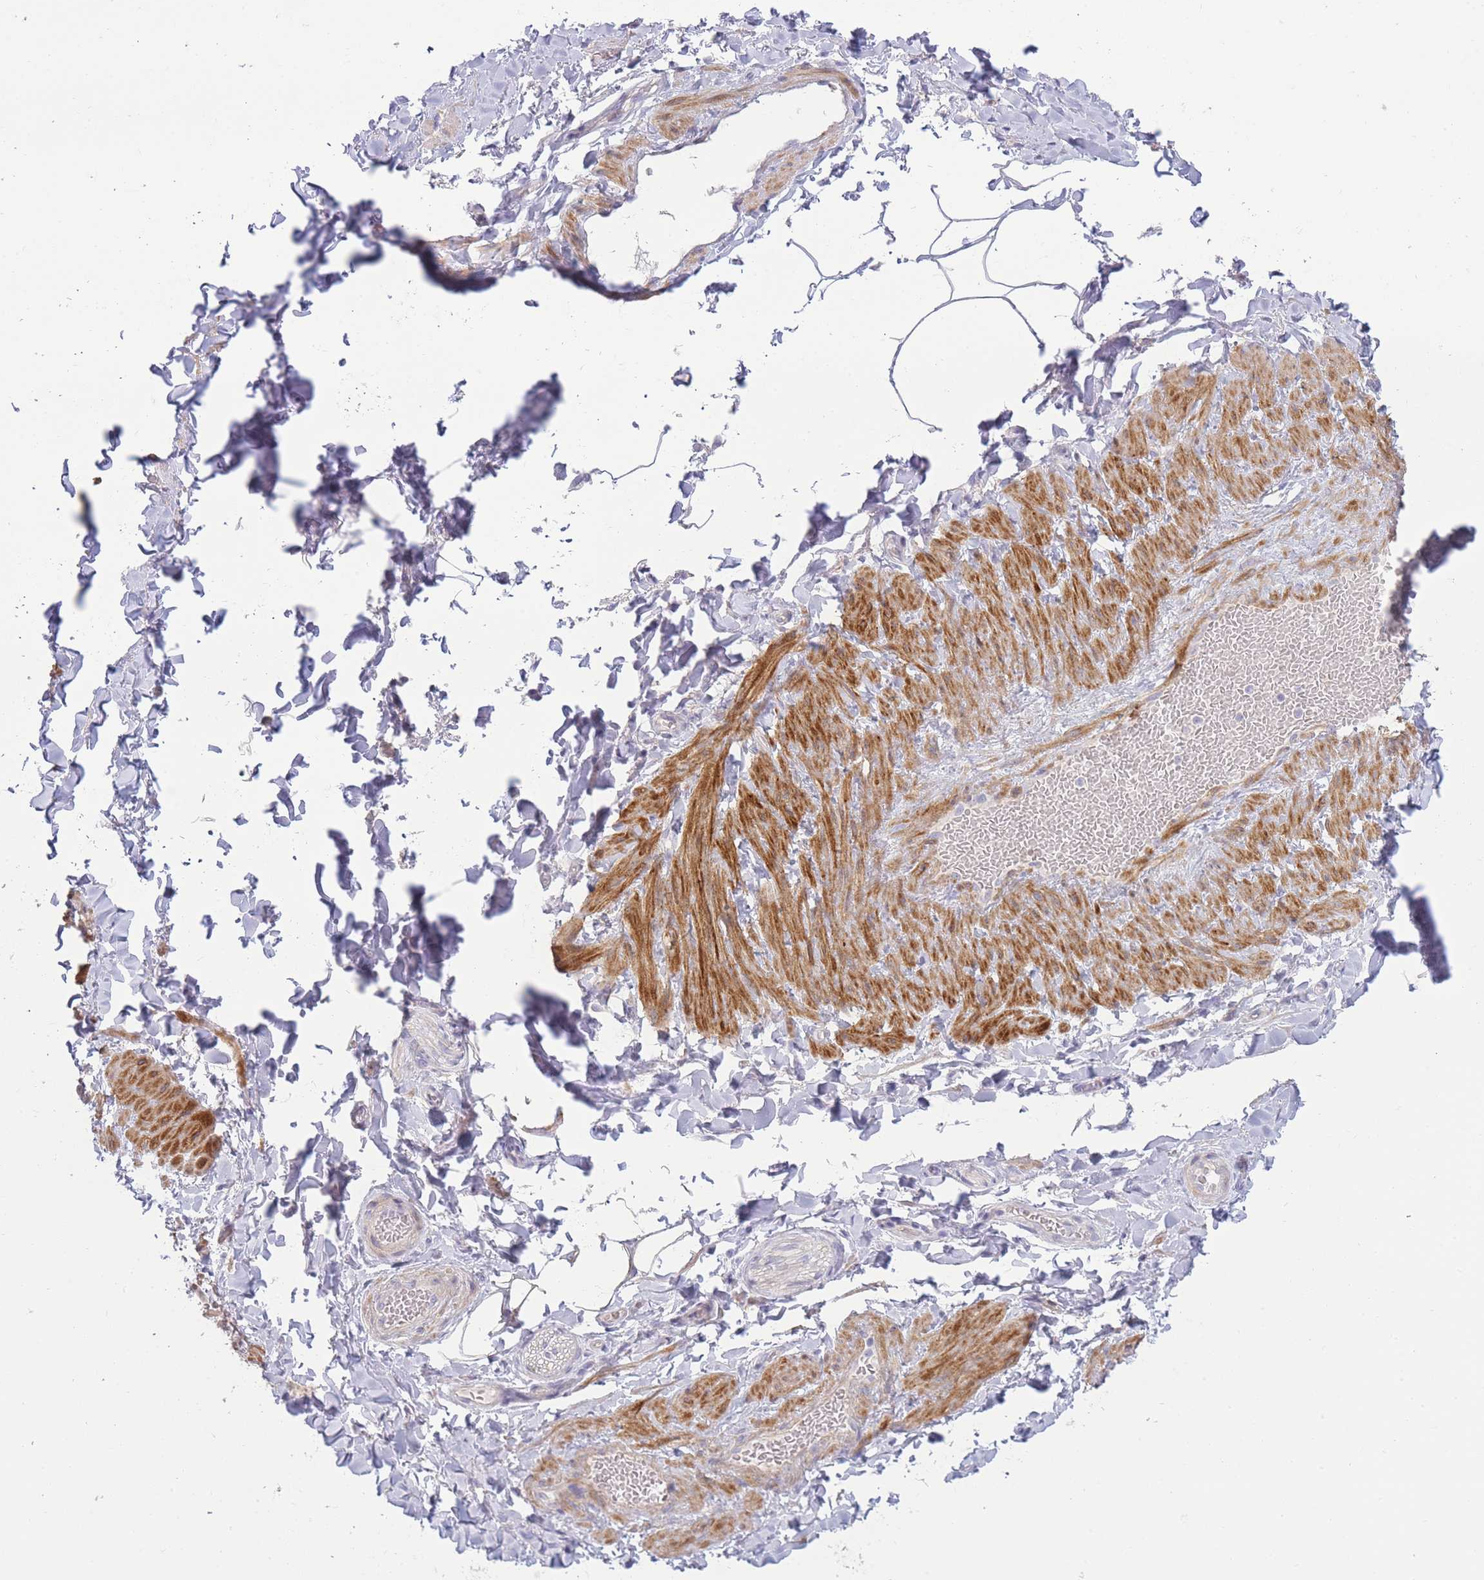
{"staining": {"intensity": "negative", "quantity": "none", "location": "none"}, "tissue": "adipose tissue", "cell_type": "Adipocytes", "image_type": "normal", "snomed": [{"axis": "morphology", "description": "Normal tissue, NOS"}, {"axis": "topography", "description": "Soft tissue"}, {"axis": "topography", "description": "Vascular tissue"}], "caption": "Adipocytes are negative for protein expression in normal human adipose tissue. Nuclei are stained in blue.", "gene": "UTP14A", "patient": {"sex": "male", "age": 54}}